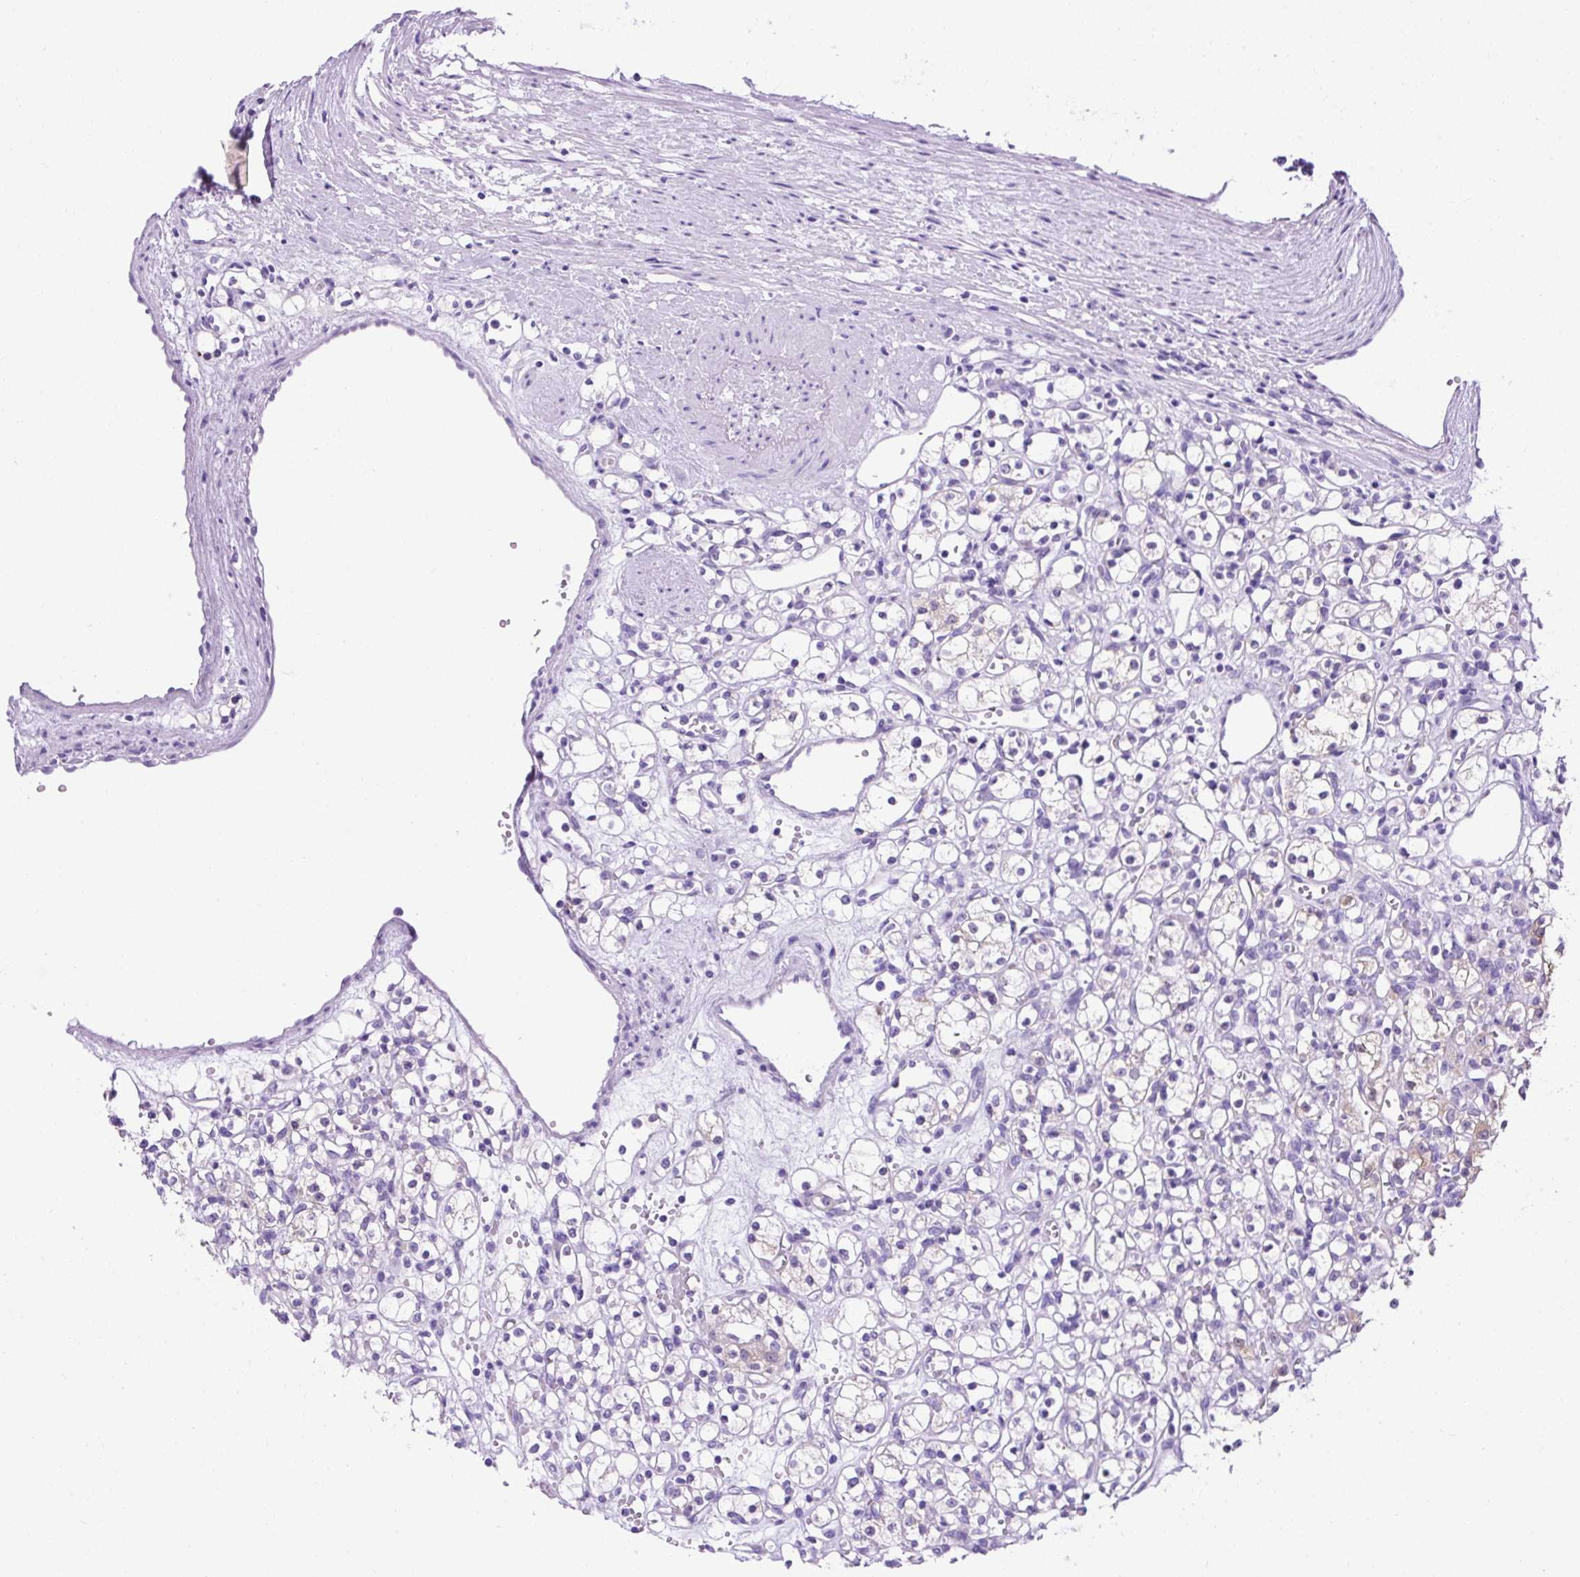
{"staining": {"intensity": "negative", "quantity": "none", "location": "none"}, "tissue": "renal cancer", "cell_type": "Tumor cells", "image_type": "cancer", "snomed": [{"axis": "morphology", "description": "Adenocarcinoma, NOS"}, {"axis": "topography", "description": "Kidney"}], "caption": "A histopathology image of human renal cancer is negative for staining in tumor cells.", "gene": "KRT12", "patient": {"sex": "female", "age": 59}}